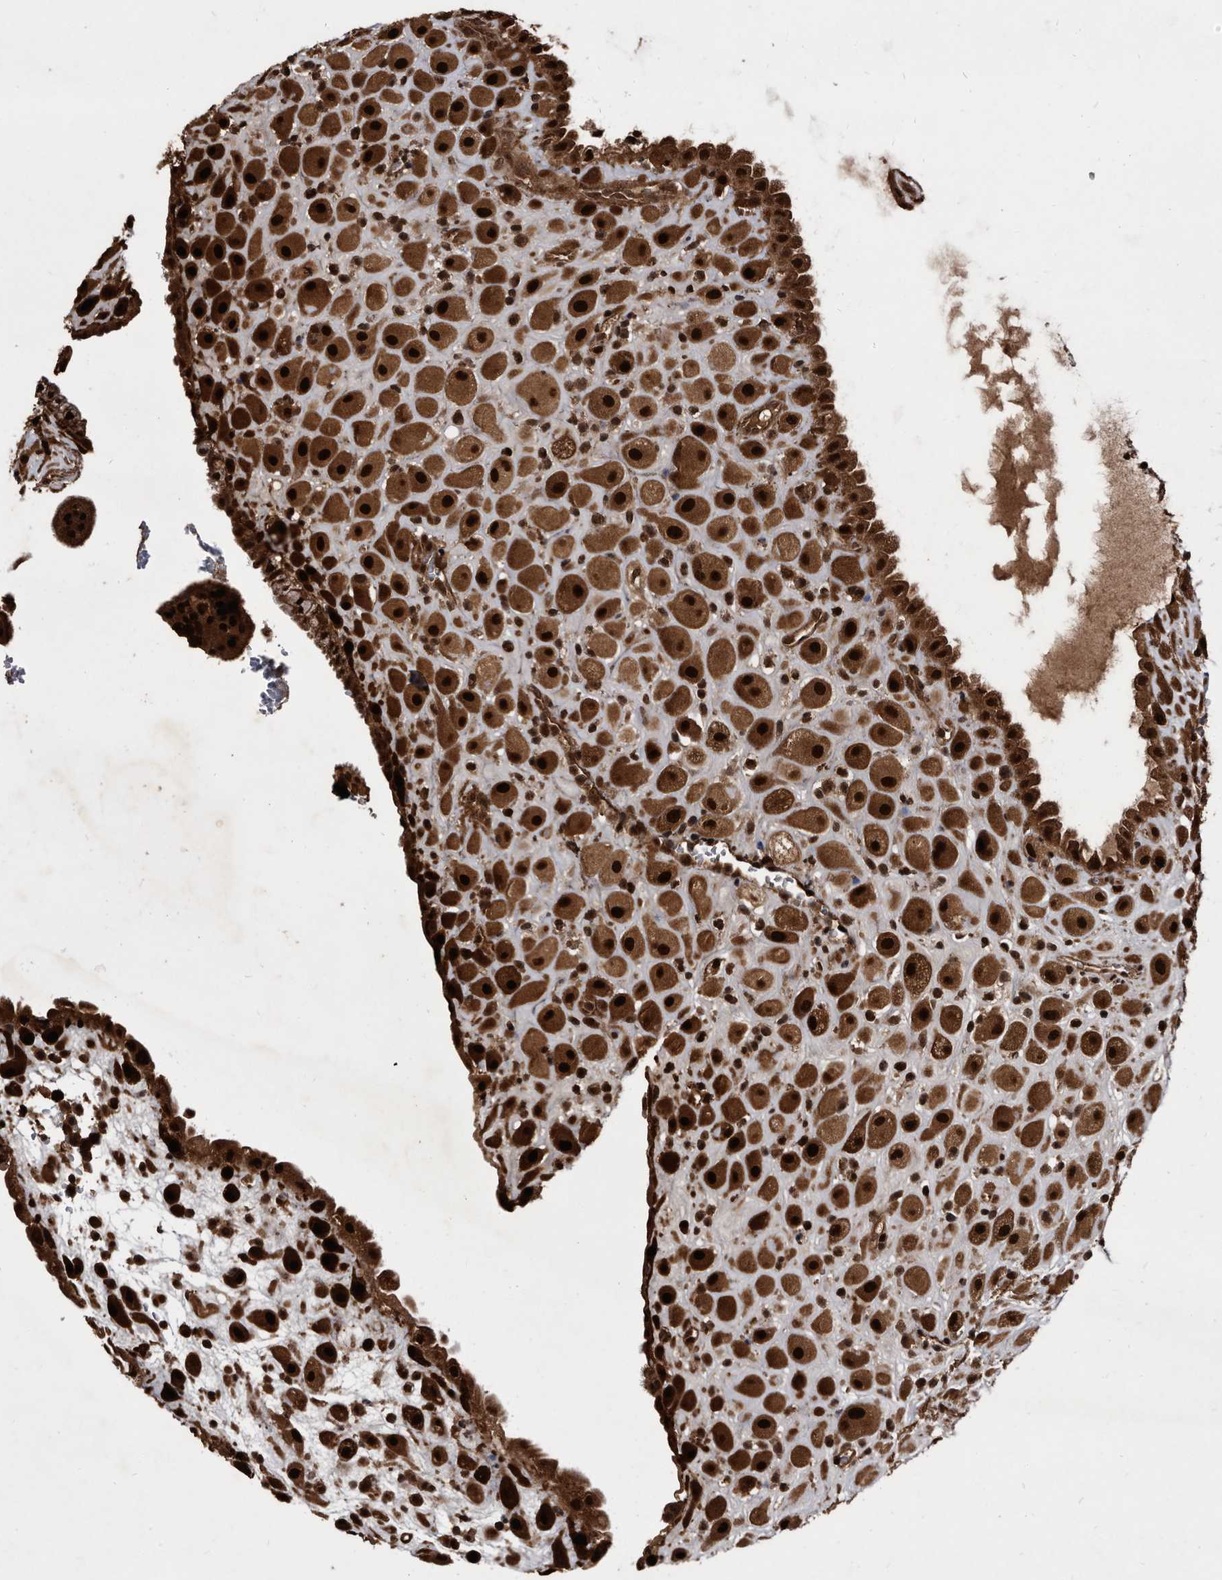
{"staining": {"intensity": "strong", "quantity": ">75%", "location": "cytoplasmic/membranous,nuclear"}, "tissue": "placenta", "cell_type": "Decidual cells", "image_type": "normal", "snomed": [{"axis": "morphology", "description": "Normal tissue, NOS"}, {"axis": "topography", "description": "Placenta"}], "caption": "Immunohistochemical staining of benign placenta reveals >75% levels of strong cytoplasmic/membranous,nuclear protein staining in about >75% of decidual cells.", "gene": "RAD23B", "patient": {"sex": "female", "age": 35}}